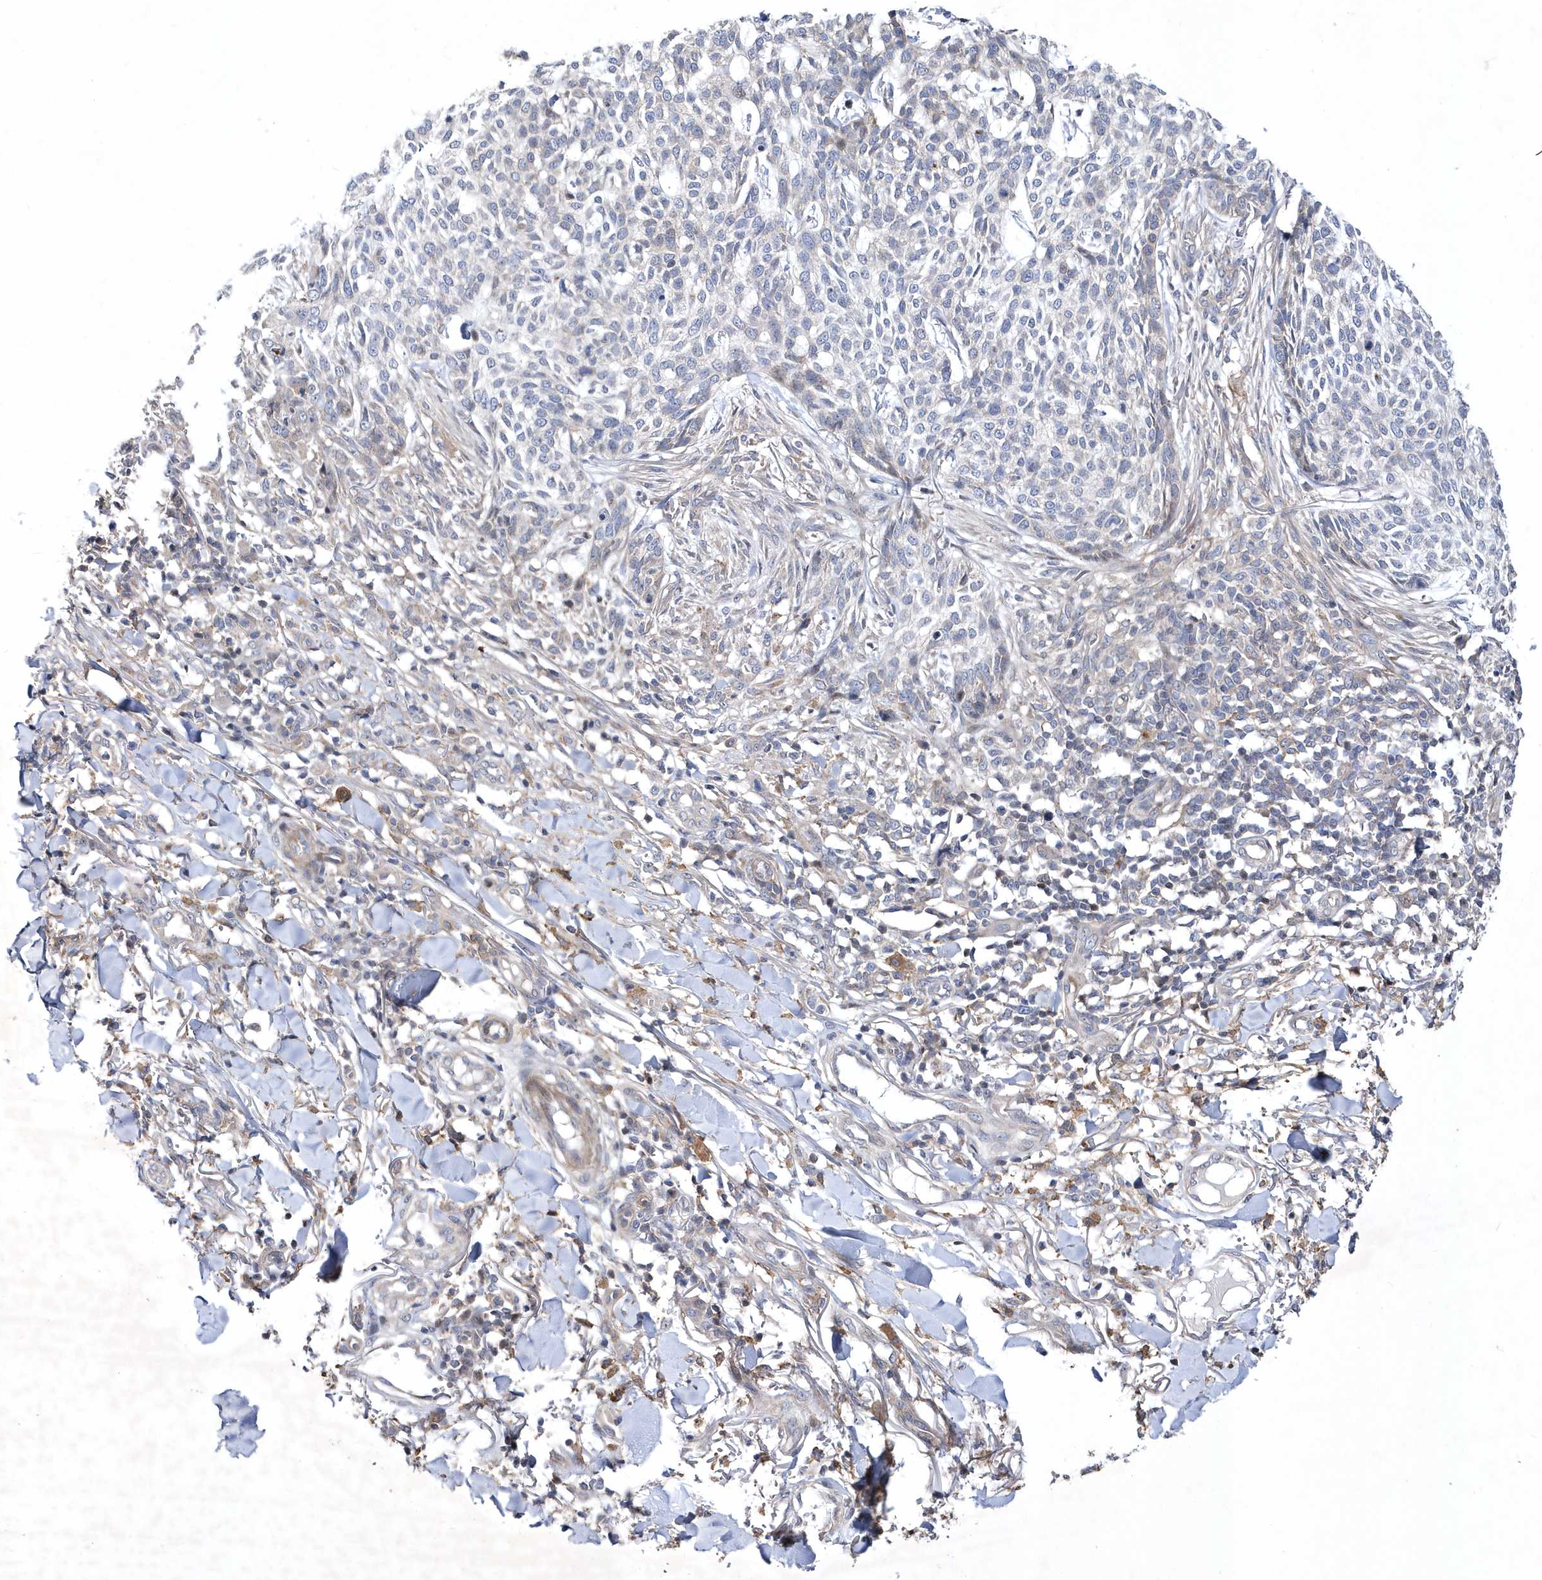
{"staining": {"intensity": "negative", "quantity": "none", "location": "none"}, "tissue": "skin cancer", "cell_type": "Tumor cells", "image_type": "cancer", "snomed": [{"axis": "morphology", "description": "Basal cell carcinoma"}, {"axis": "topography", "description": "Skin"}], "caption": "This is a image of immunohistochemistry staining of skin cancer (basal cell carcinoma), which shows no expression in tumor cells.", "gene": "LONRF2", "patient": {"sex": "female", "age": 64}}